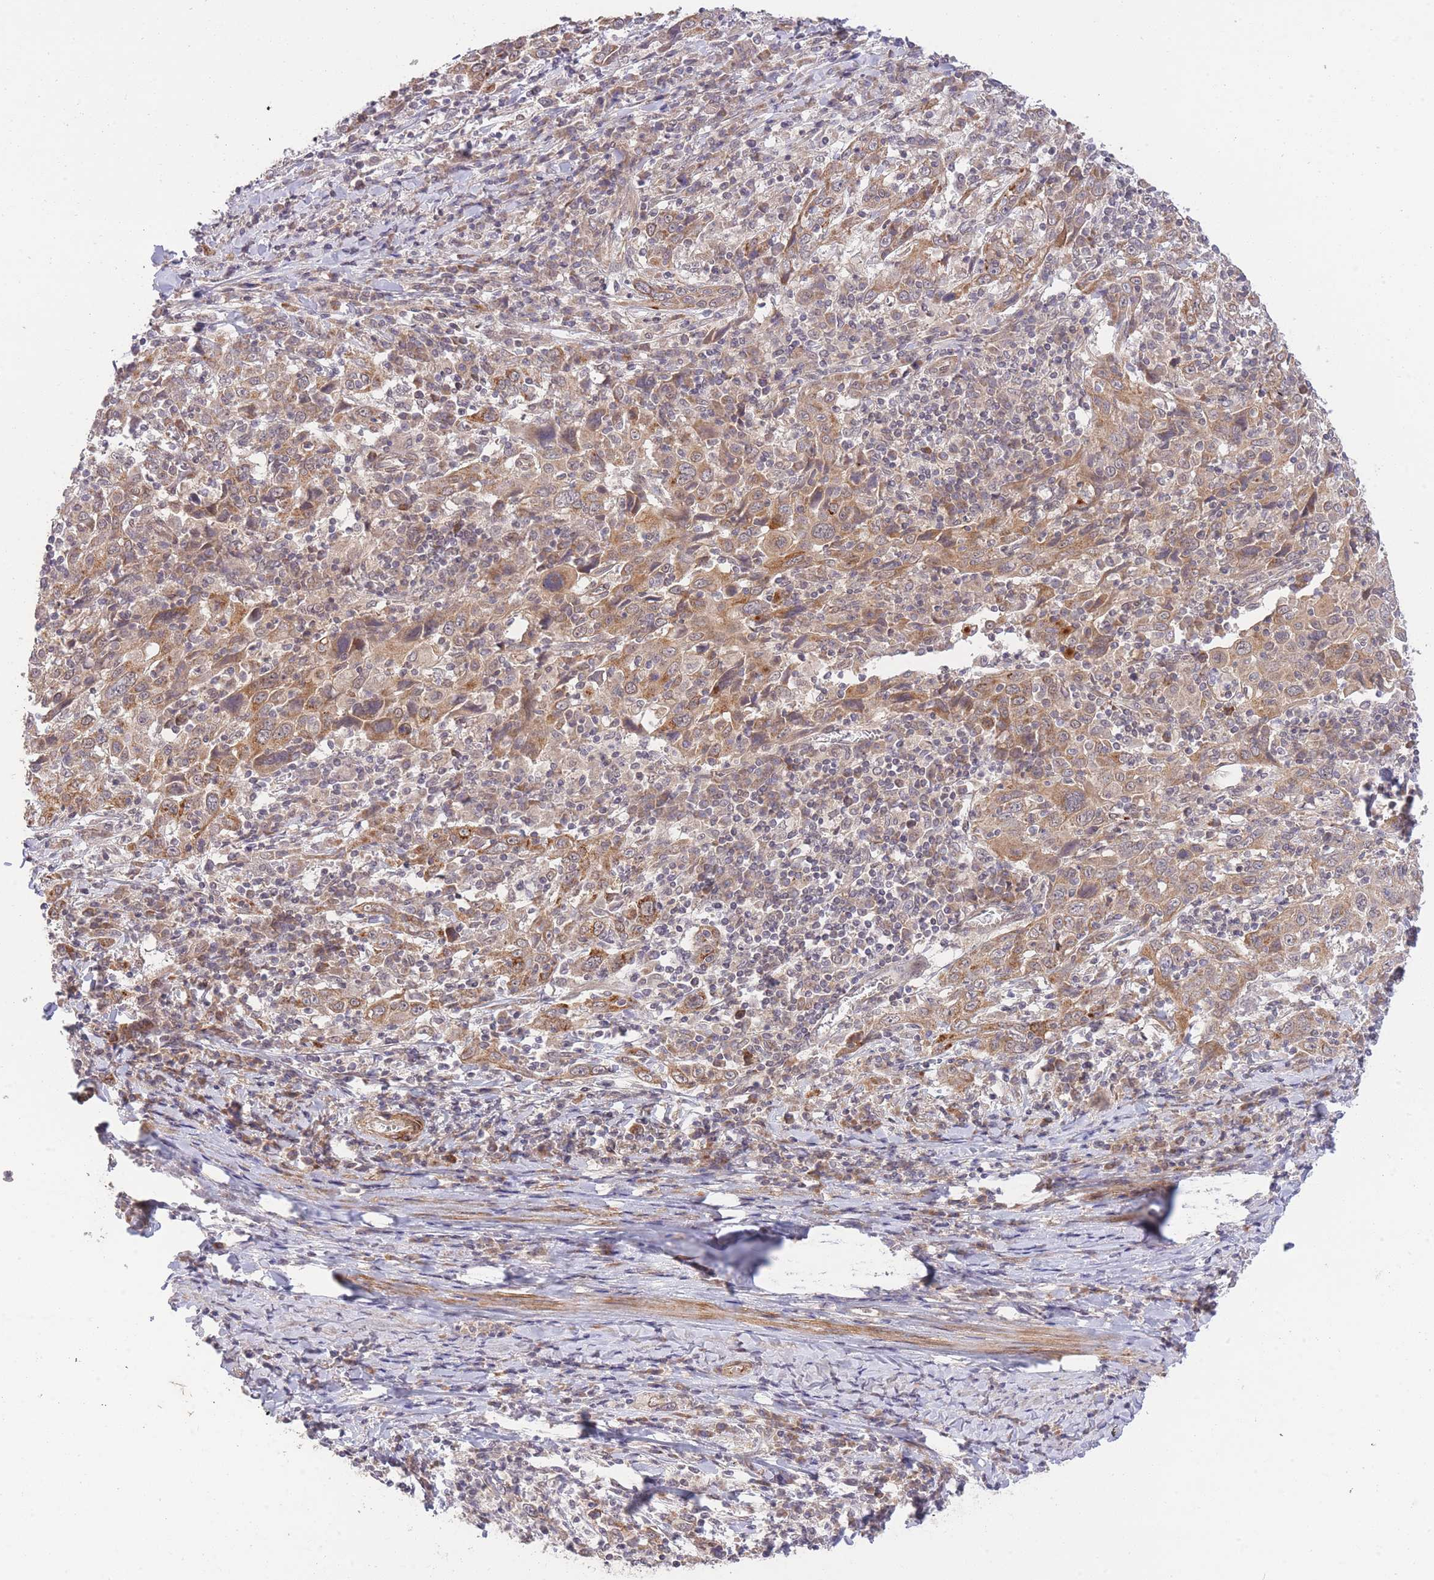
{"staining": {"intensity": "moderate", "quantity": ">75%", "location": "cytoplasmic/membranous"}, "tissue": "cervical cancer", "cell_type": "Tumor cells", "image_type": "cancer", "snomed": [{"axis": "morphology", "description": "Squamous cell carcinoma, NOS"}, {"axis": "topography", "description": "Cervix"}], "caption": "A medium amount of moderate cytoplasmic/membranous staining is identified in about >75% of tumor cells in cervical cancer (squamous cell carcinoma) tissue.", "gene": "ELOA2", "patient": {"sex": "female", "age": 46}}